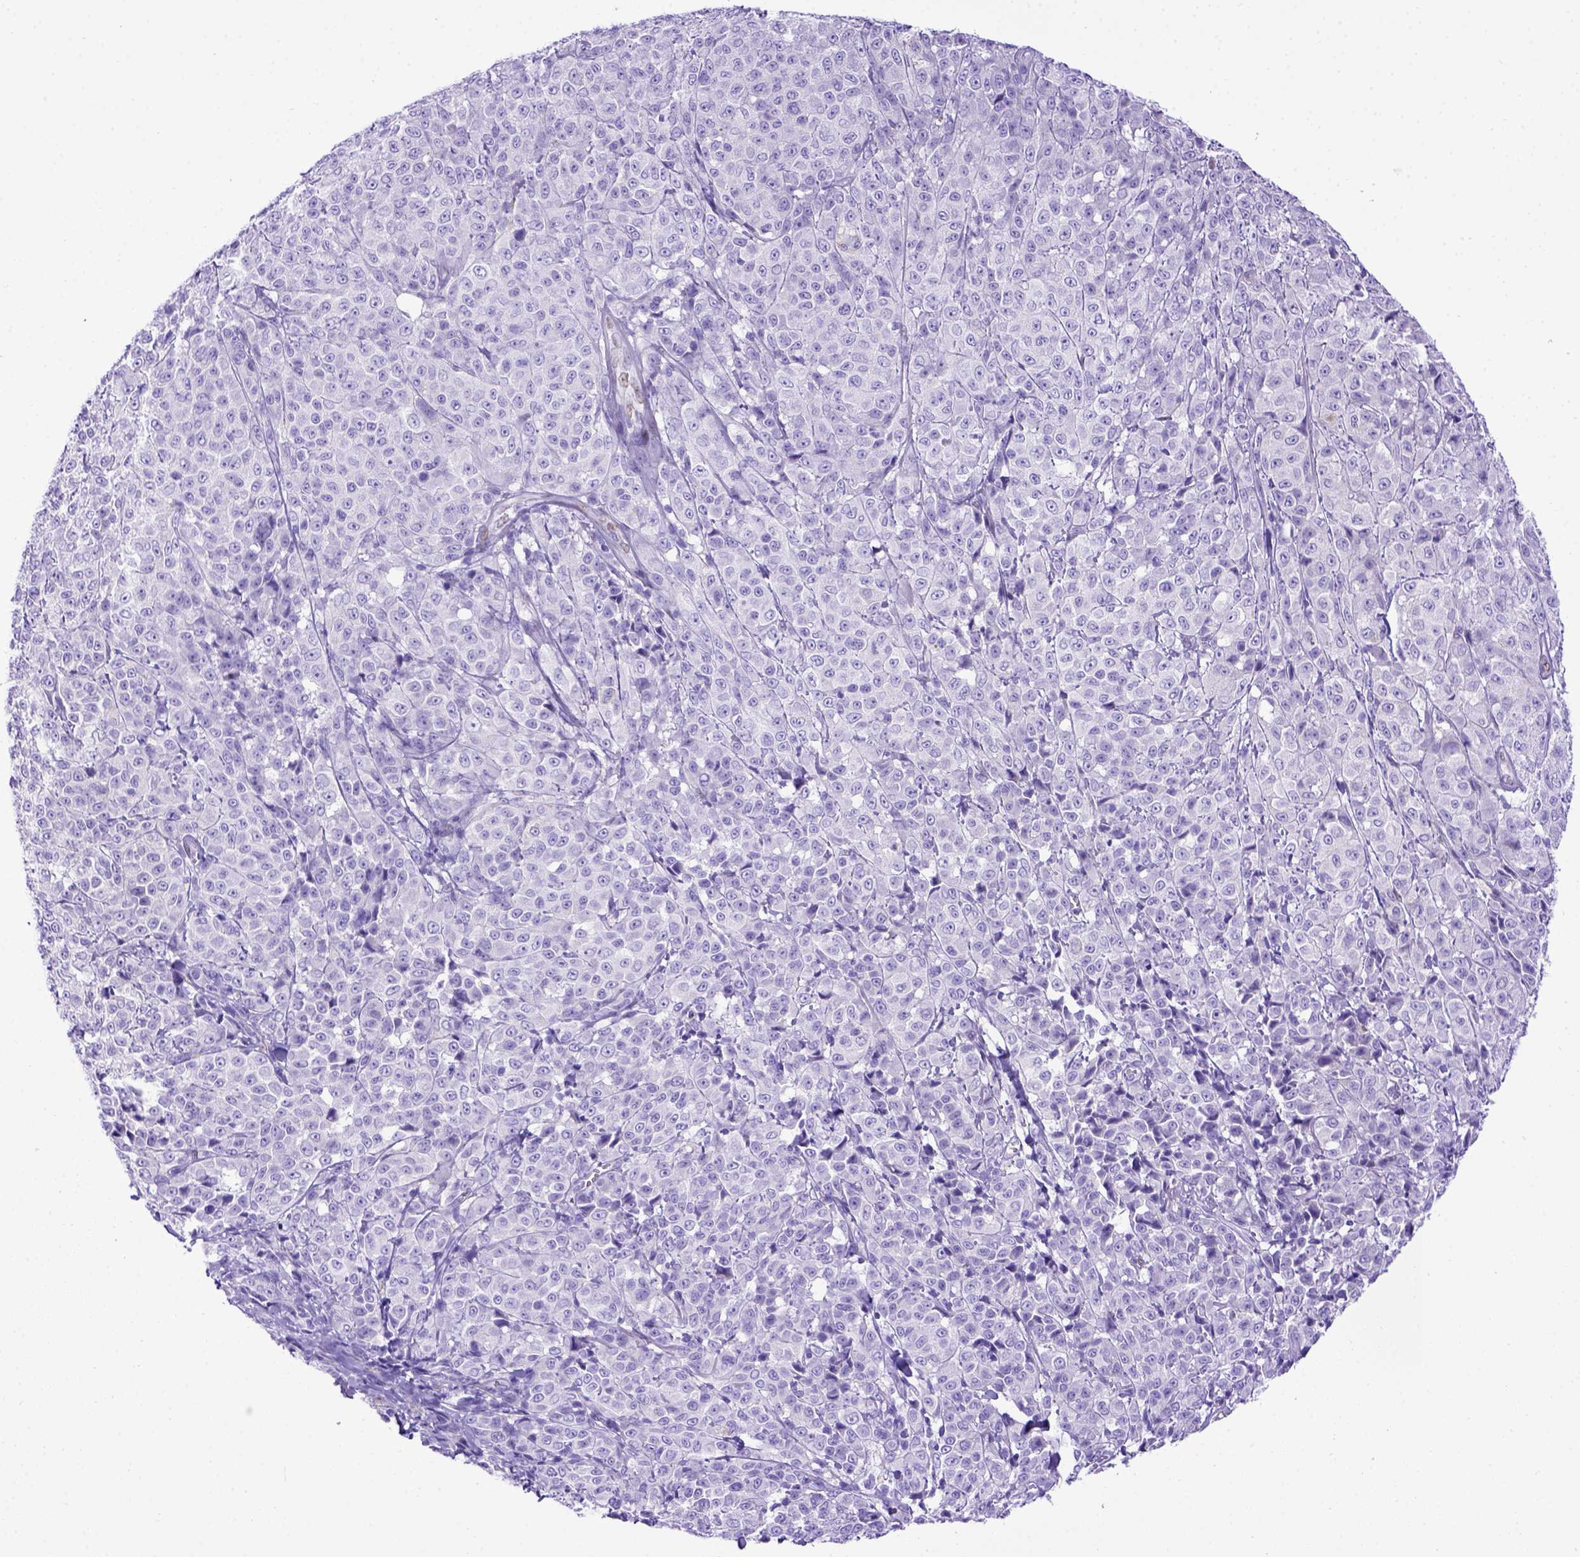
{"staining": {"intensity": "negative", "quantity": "none", "location": "none"}, "tissue": "melanoma", "cell_type": "Tumor cells", "image_type": "cancer", "snomed": [{"axis": "morphology", "description": "Malignant melanoma, NOS"}, {"axis": "topography", "description": "Skin"}], "caption": "Tumor cells are negative for protein expression in human melanoma.", "gene": "MEOX2", "patient": {"sex": "male", "age": 89}}